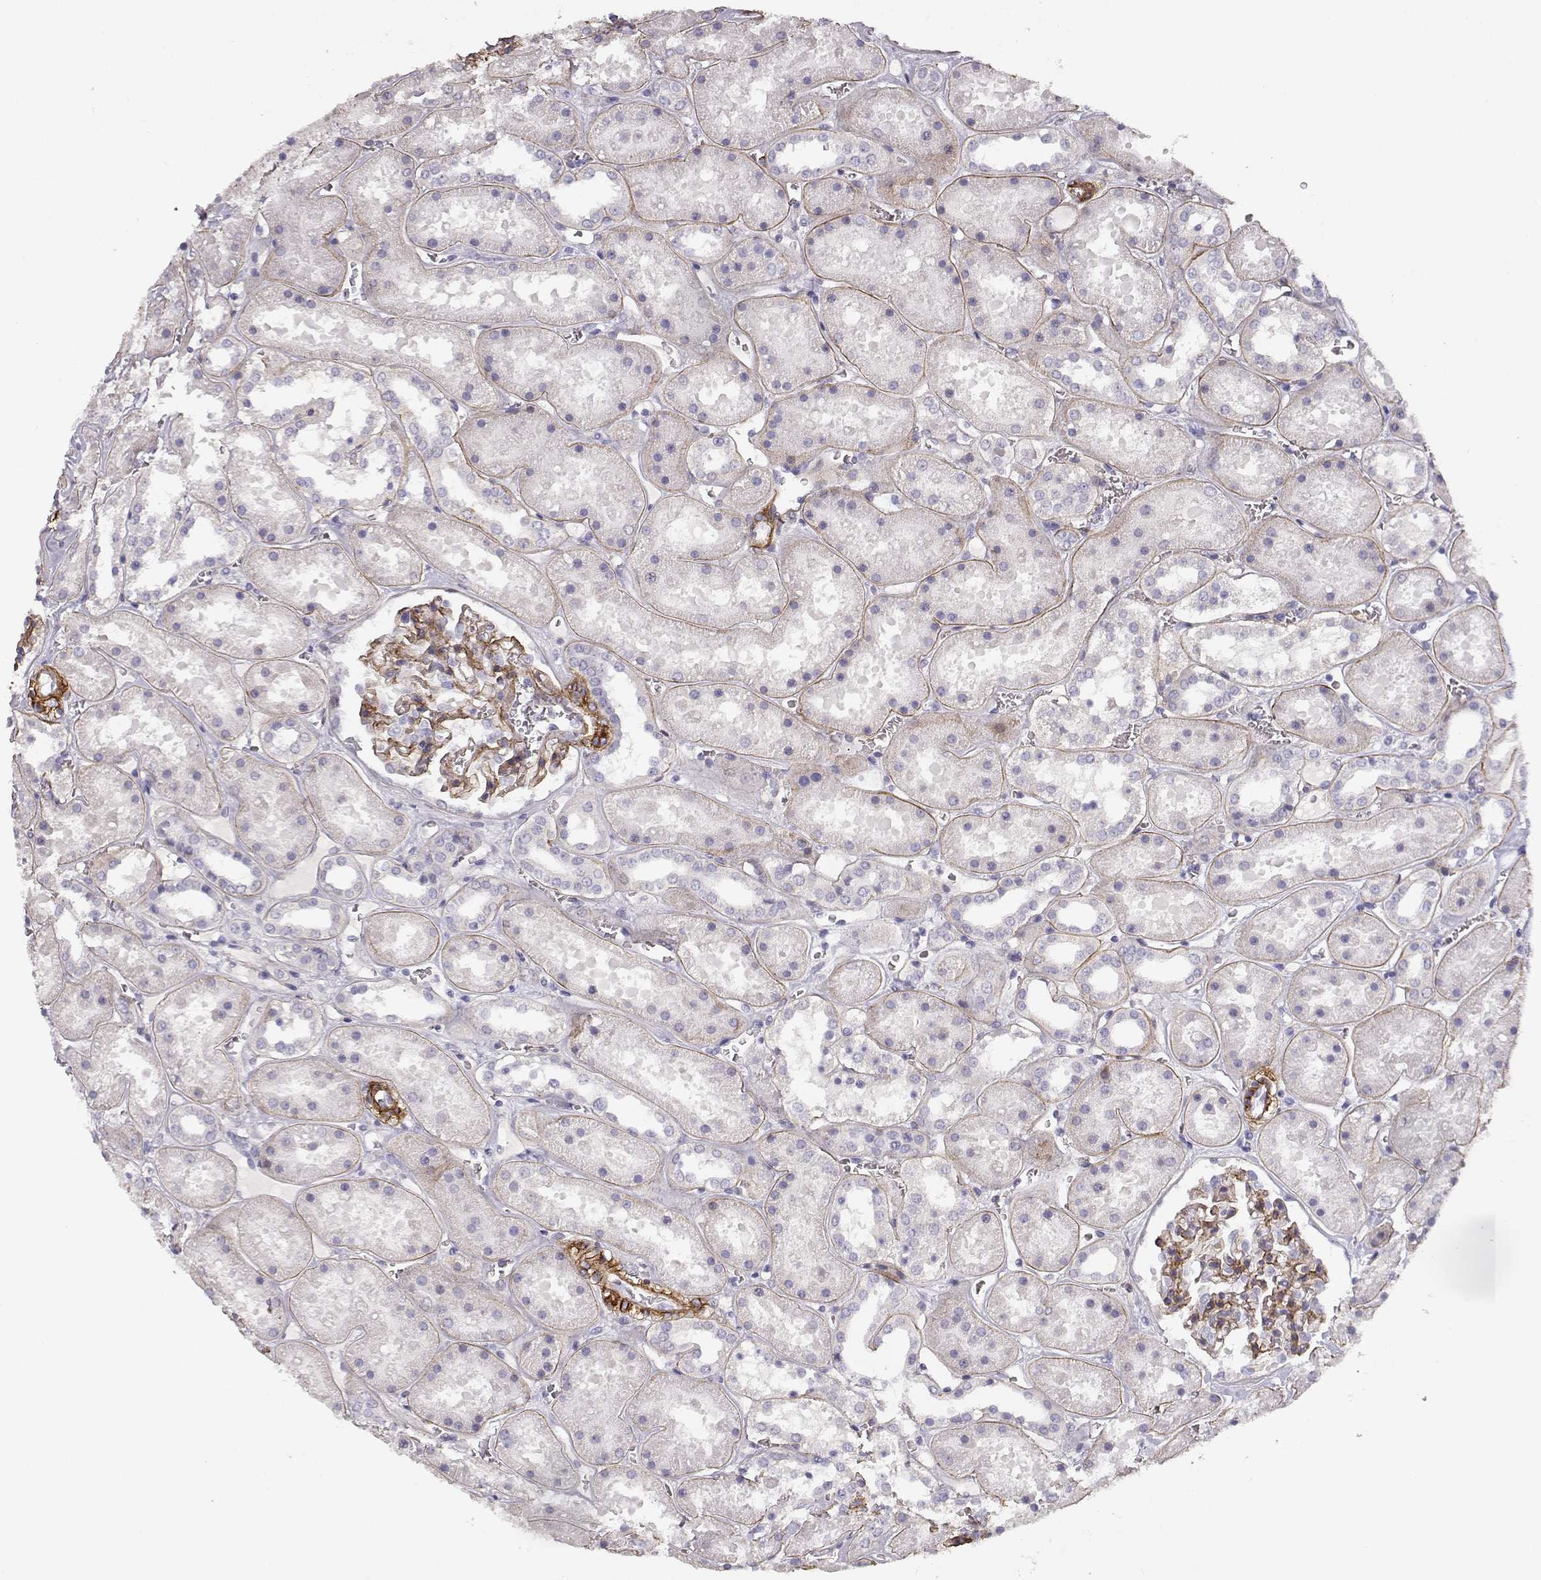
{"staining": {"intensity": "negative", "quantity": "none", "location": "none"}, "tissue": "kidney", "cell_type": "Cells in glomeruli", "image_type": "normal", "snomed": [{"axis": "morphology", "description": "Normal tissue, NOS"}, {"axis": "topography", "description": "Kidney"}], "caption": "This is a image of immunohistochemistry staining of normal kidney, which shows no staining in cells in glomeruli. (Brightfield microscopy of DAB (3,3'-diaminobenzidine) immunohistochemistry (IHC) at high magnification).", "gene": "LAMC1", "patient": {"sex": "female", "age": 41}}